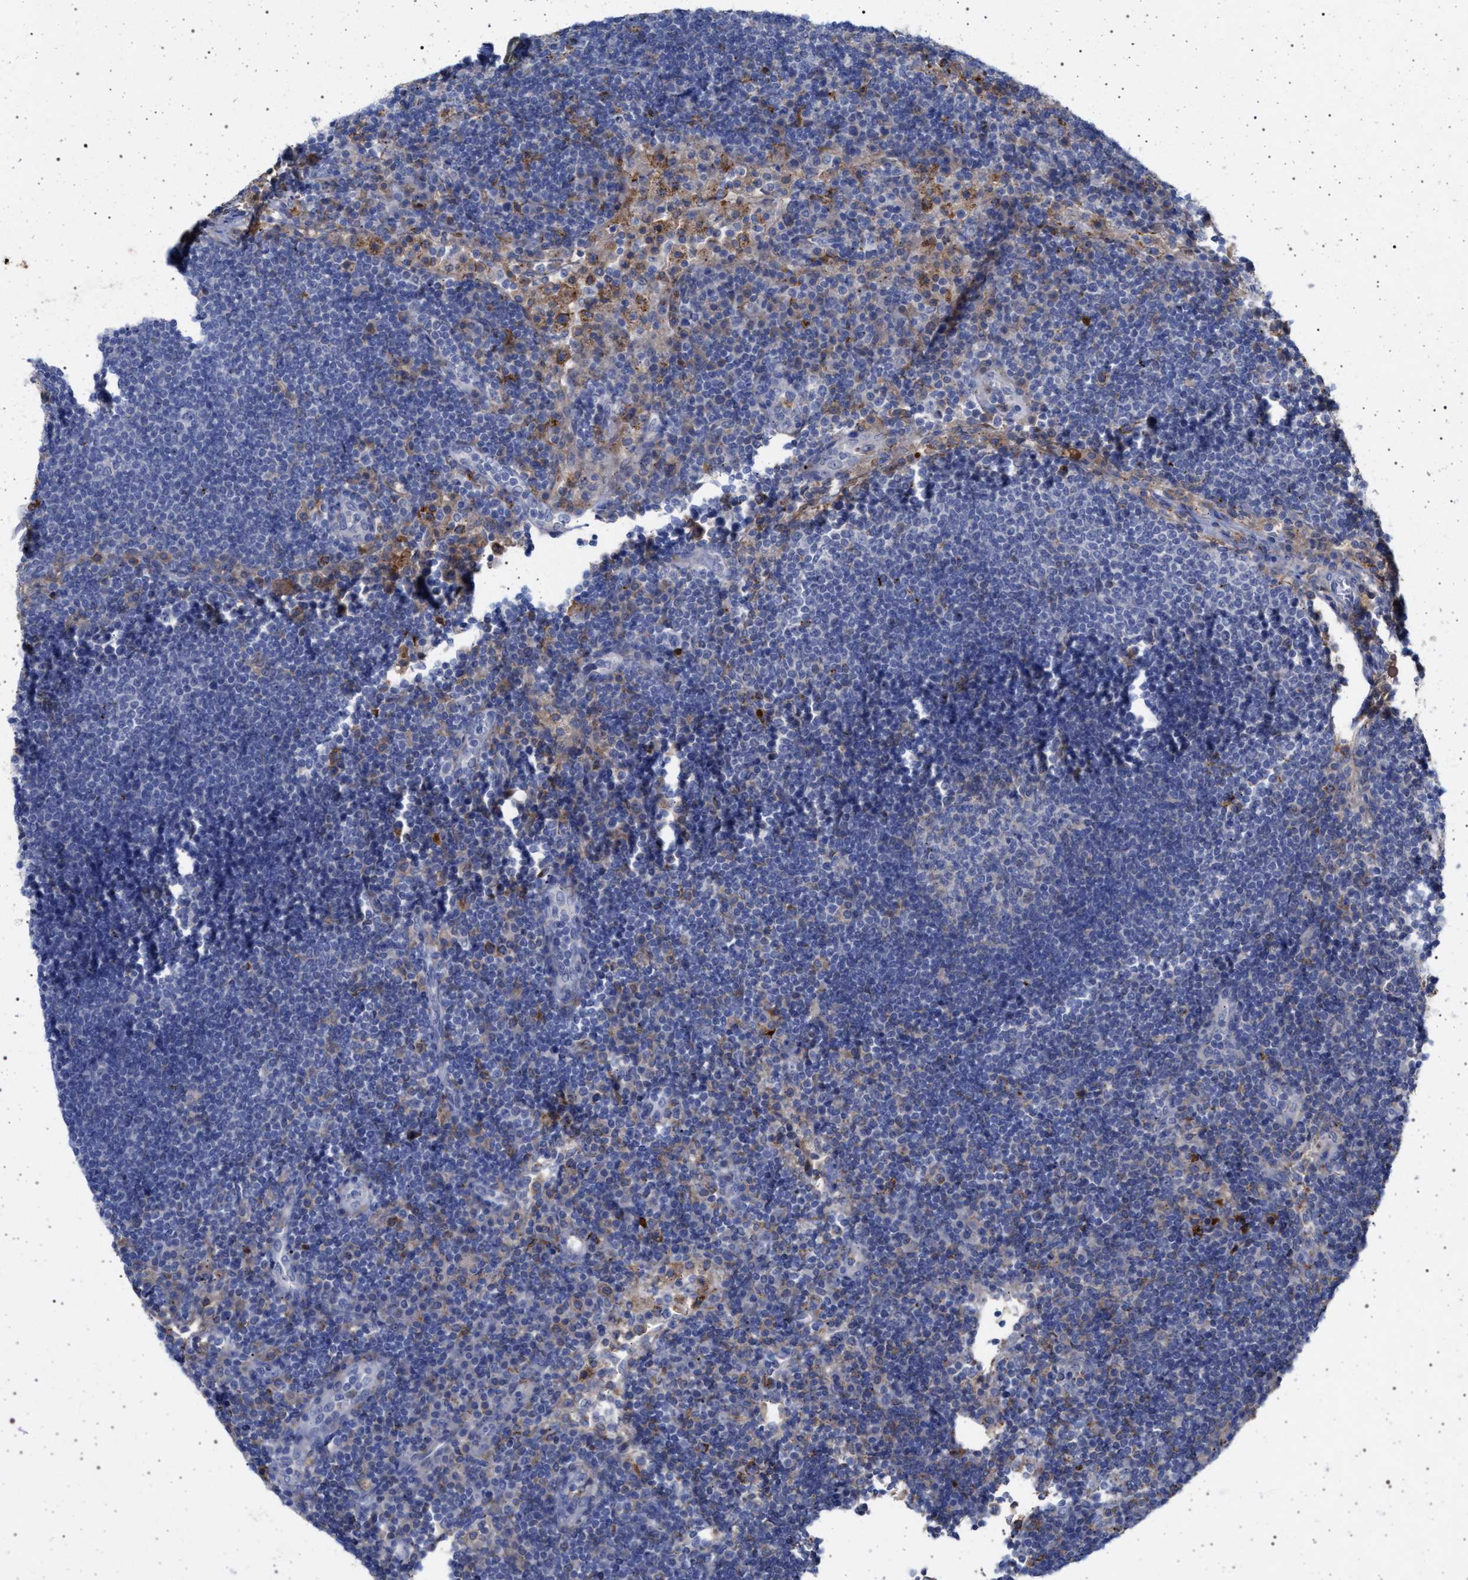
{"staining": {"intensity": "weak", "quantity": "<25%", "location": "cytoplasmic/membranous"}, "tissue": "lymph node", "cell_type": "Germinal center cells", "image_type": "normal", "snomed": [{"axis": "morphology", "description": "Normal tissue, NOS"}, {"axis": "topography", "description": "Lymph node"}], "caption": "High power microscopy histopathology image of an IHC image of normal lymph node, revealing no significant staining in germinal center cells.", "gene": "PLG", "patient": {"sex": "female", "age": 53}}